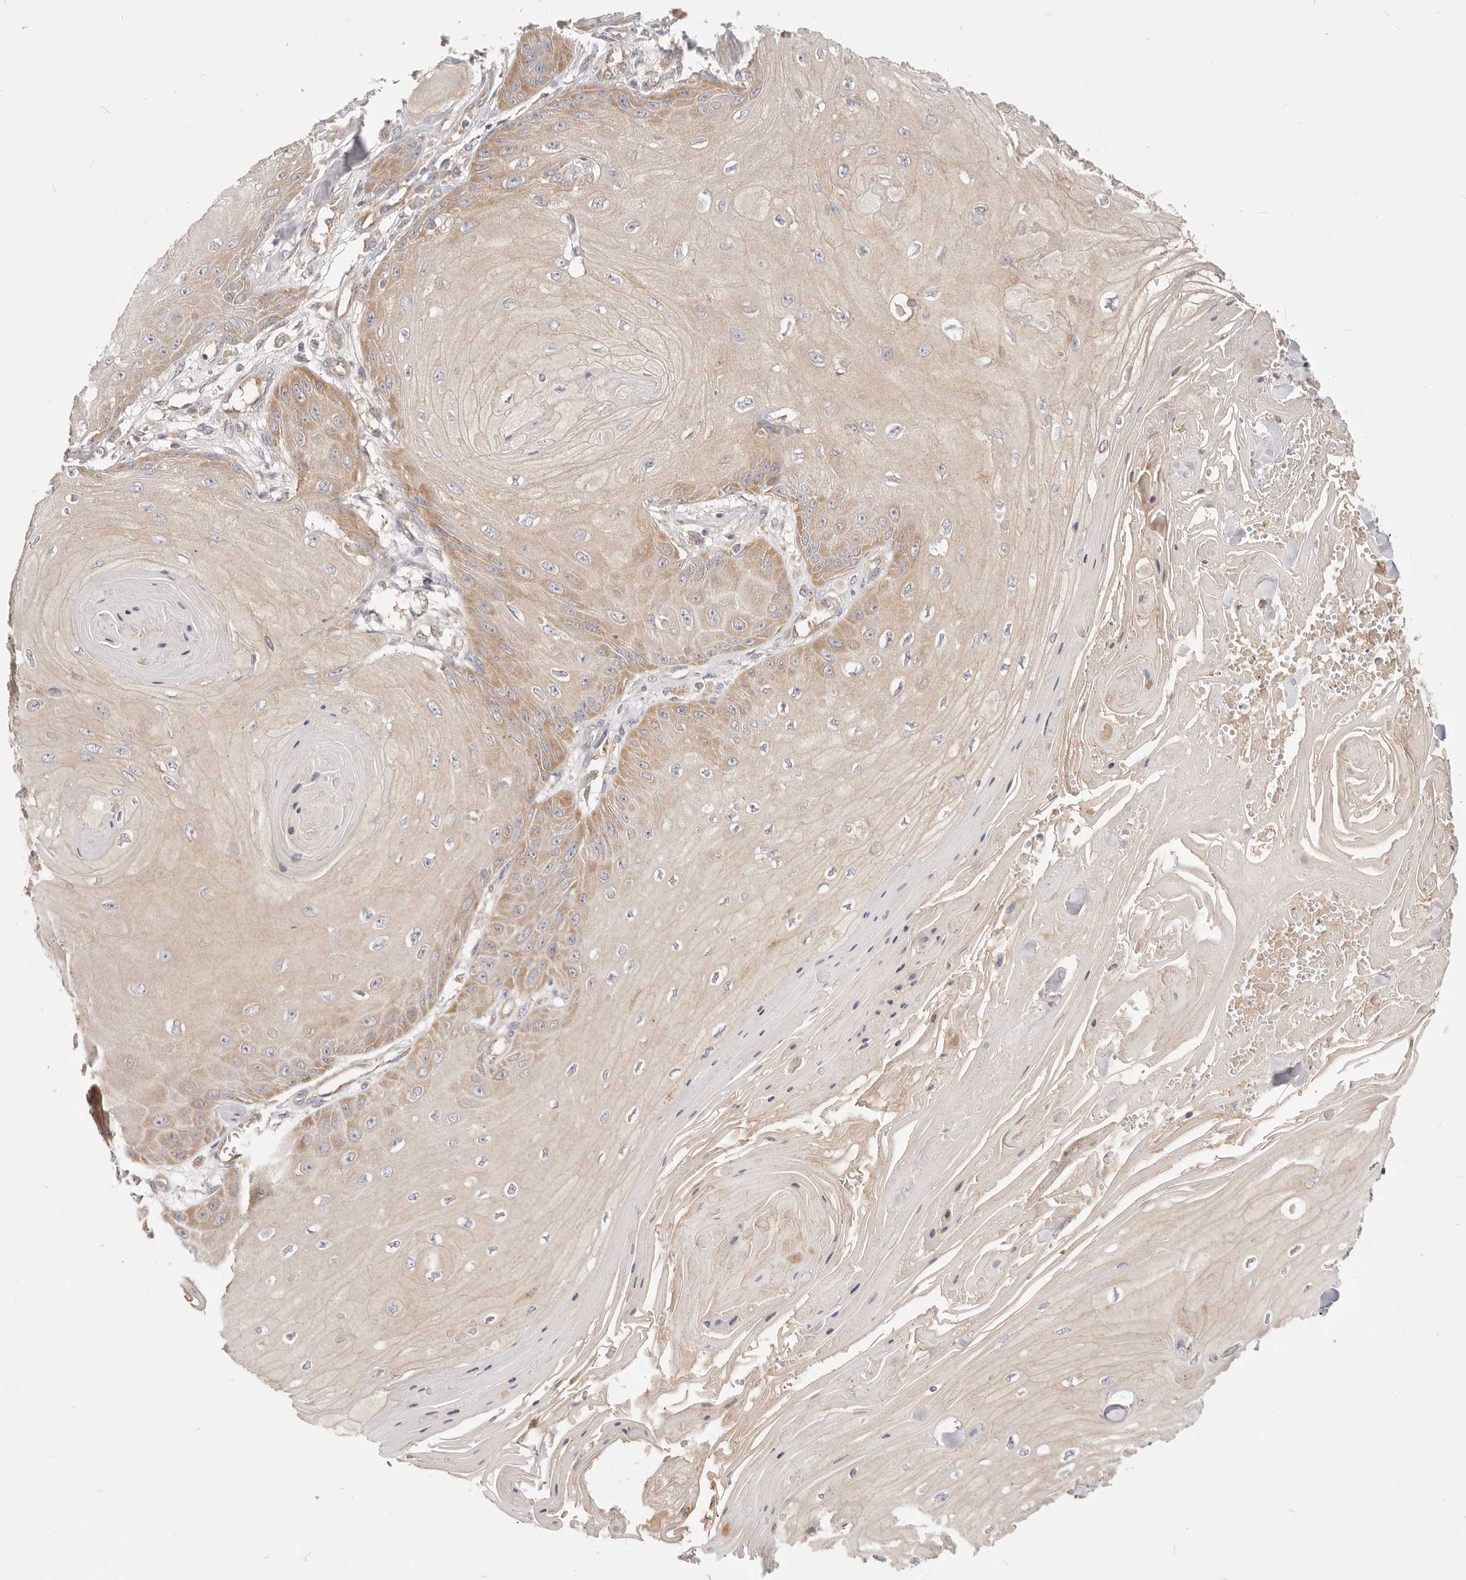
{"staining": {"intensity": "moderate", "quantity": ">75%", "location": "cytoplasmic/membranous"}, "tissue": "skin cancer", "cell_type": "Tumor cells", "image_type": "cancer", "snomed": [{"axis": "morphology", "description": "Squamous cell carcinoma, NOS"}, {"axis": "topography", "description": "Skin"}], "caption": "Skin cancer (squamous cell carcinoma) stained for a protein (brown) reveals moderate cytoplasmic/membranous positive positivity in approximately >75% of tumor cells.", "gene": "KCMF1", "patient": {"sex": "male", "age": 74}}